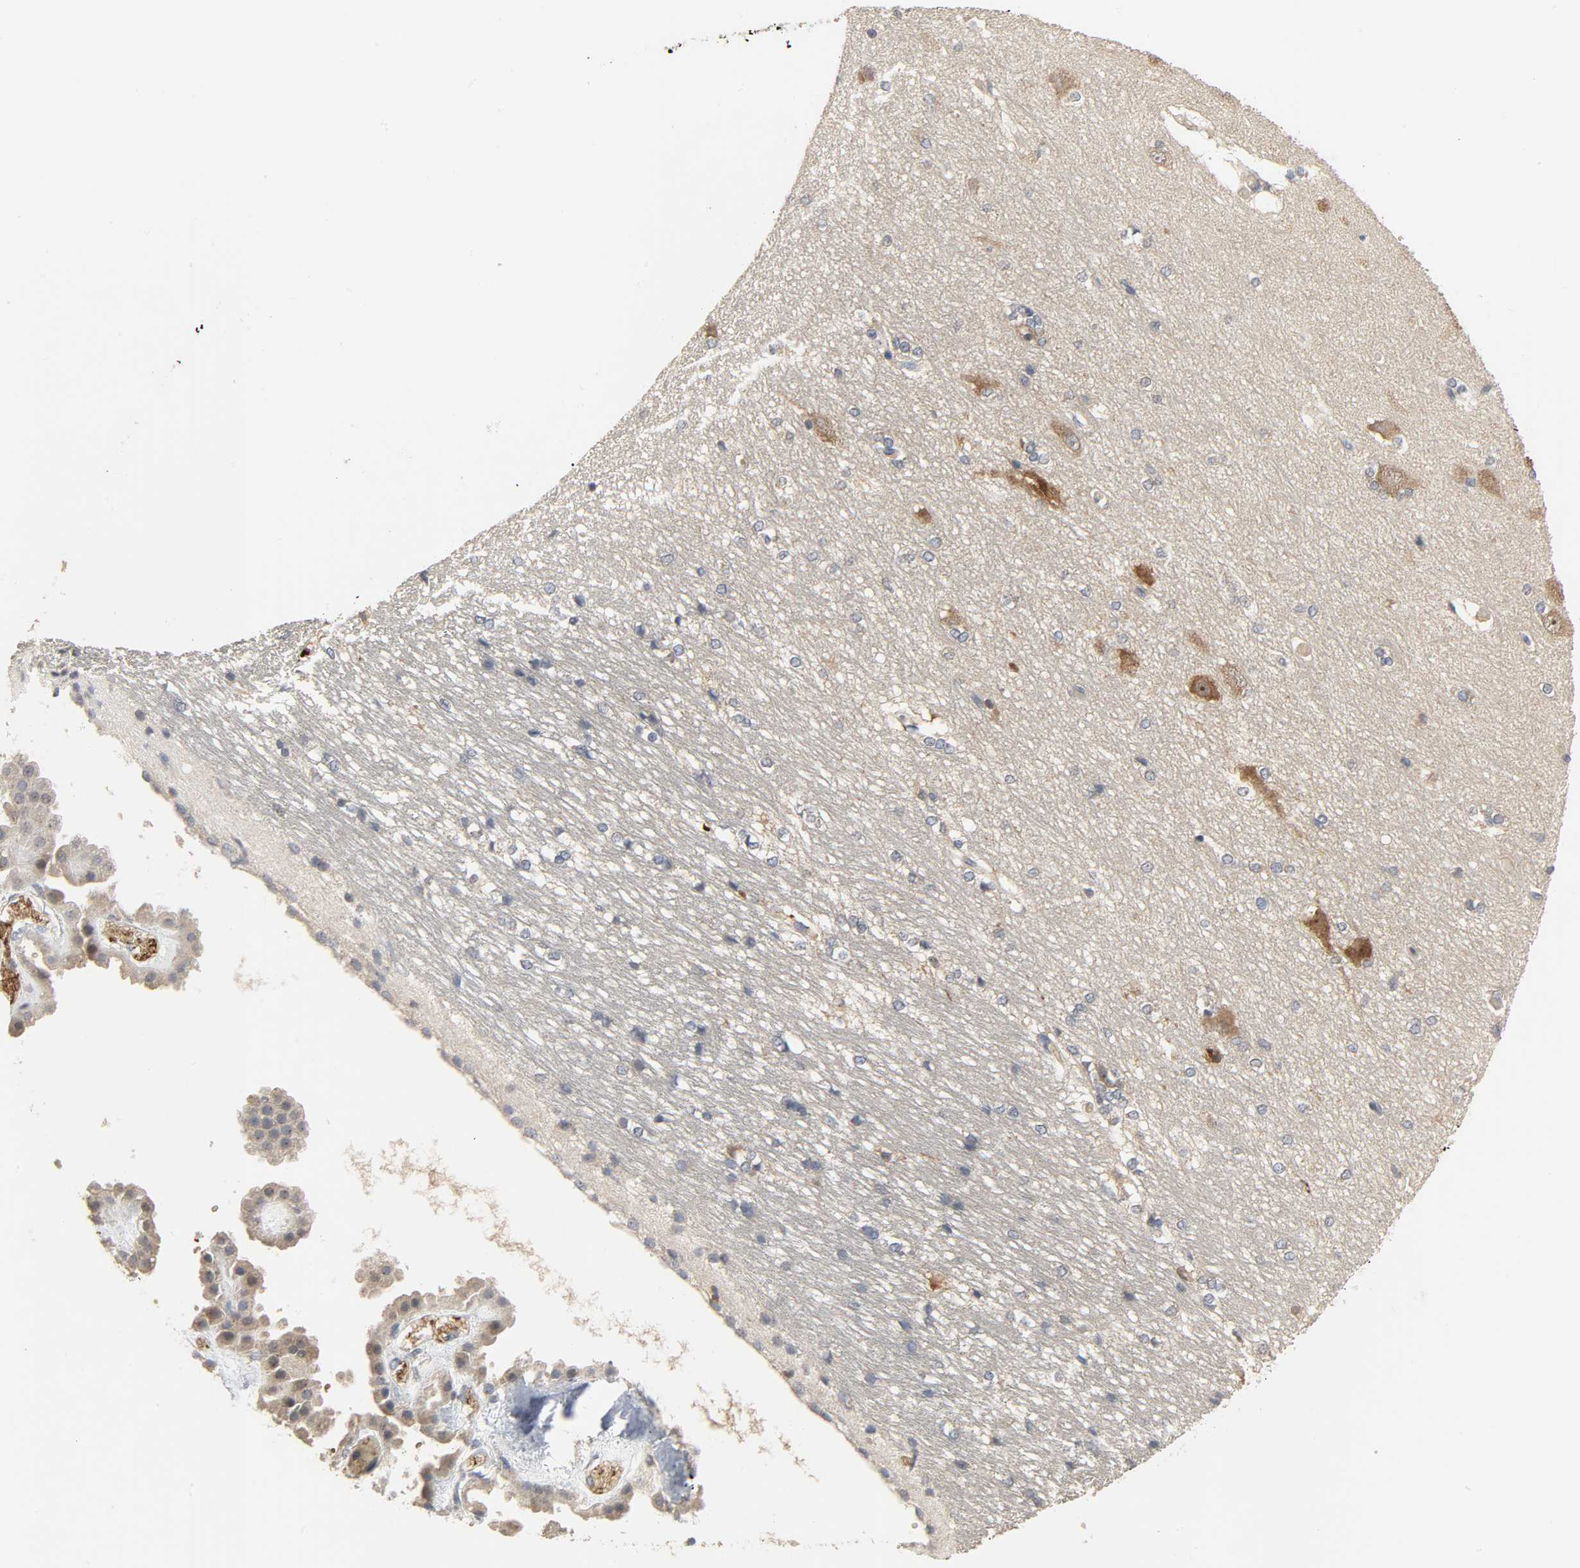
{"staining": {"intensity": "moderate", "quantity": "<25%", "location": "cytoplasmic/membranous"}, "tissue": "hippocampus", "cell_type": "Glial cells", "image_type": "normal", "snomed": [{"axis": "morphology", "description": "Normal tissue, NOS"}, {"axis": "topography", "description": "Hippocampus"}], "caption": "Hippocampus stained with DAB IHC demonstrates low levels of moderate cytoplasmic/membranous staining in about <25% of glial cells.", "gene": "PLEKHA2", "patient": {"sex": "female", "age": 19}}